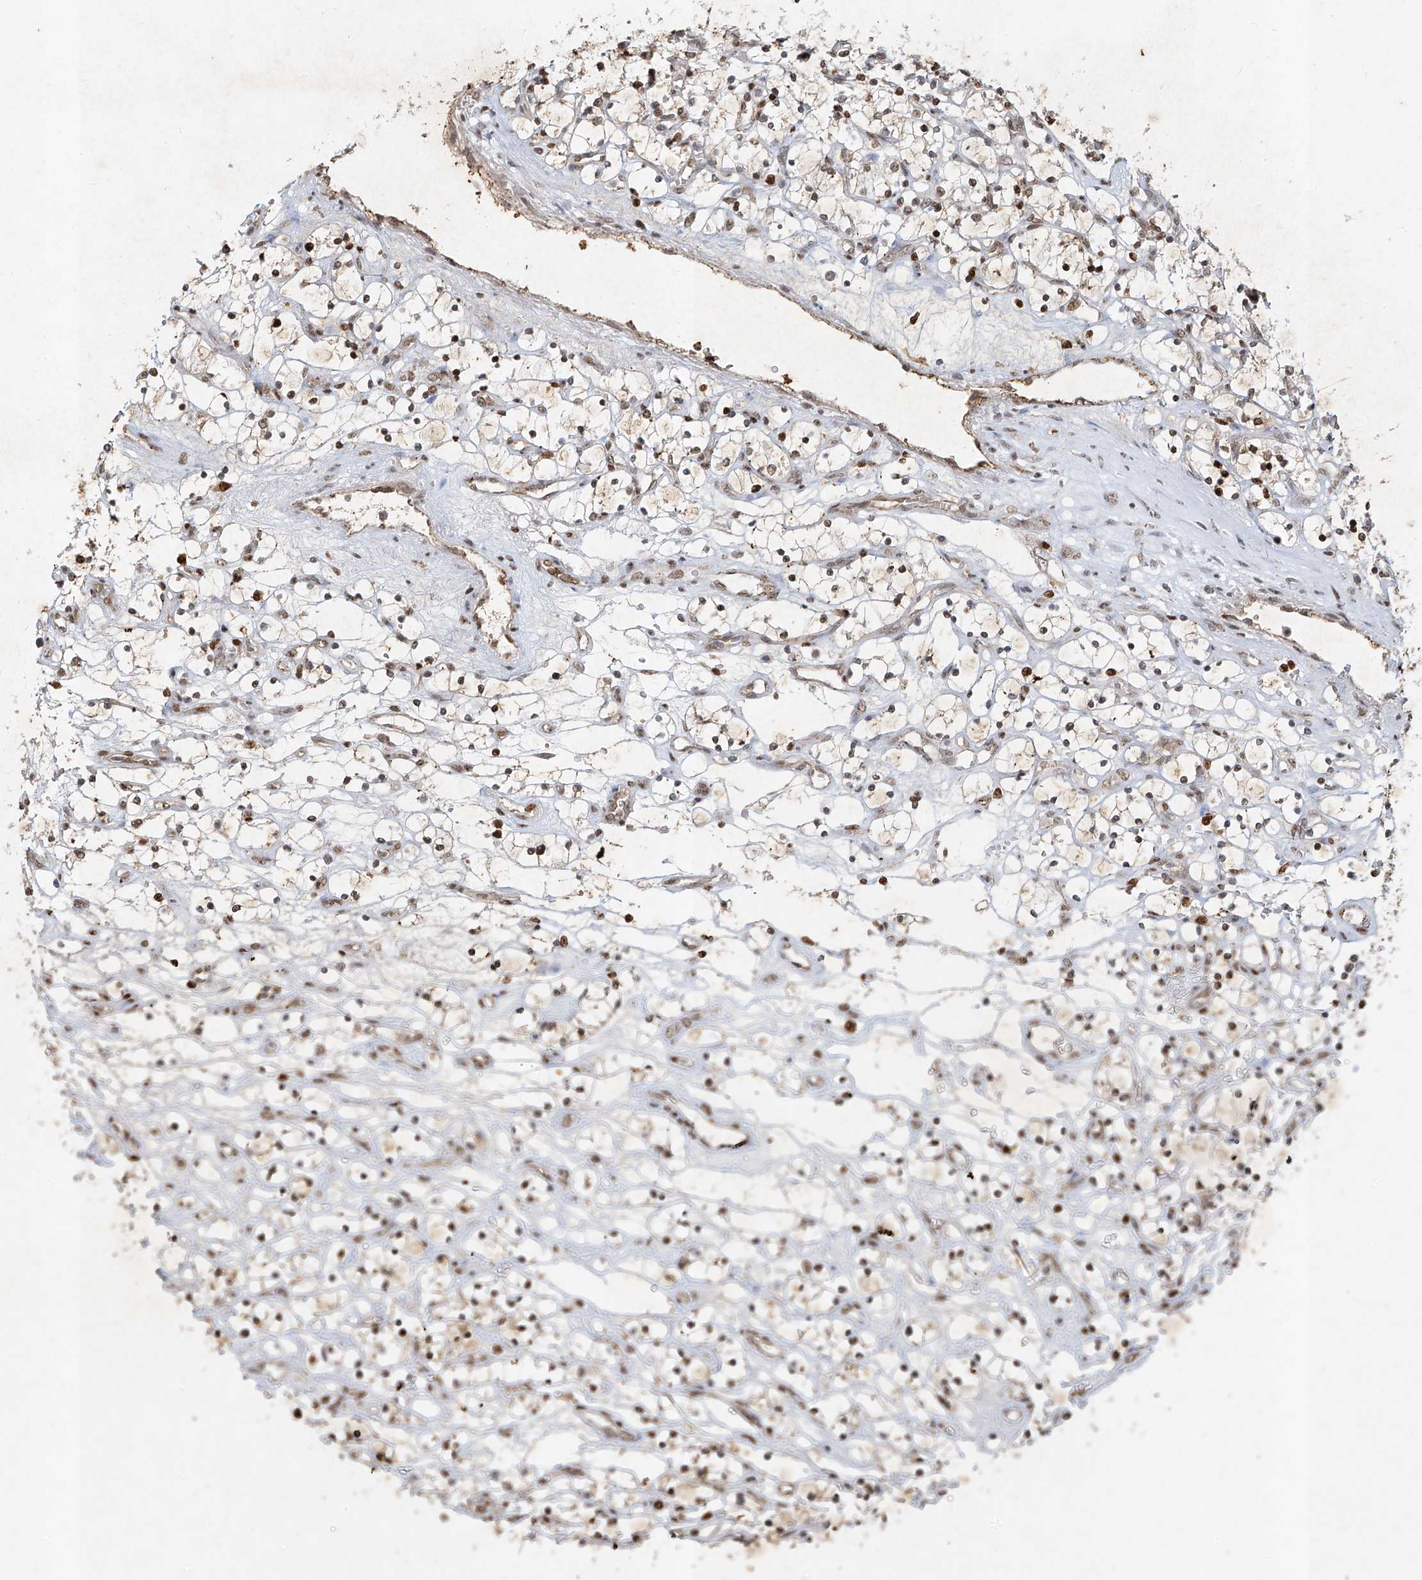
{"staining": {"intensity": "moderate", "quantity": ">75%", "location": "nuclear"}, "tissue": "renal cancer", "cell_type": "Tumor cells", "image_type": "cancer", "snomed": [{"axis": "morphology", "description": "Adenocarcinoma, NOS"}, {"axis": "topography", "description": "Kidney"}], "caption": "Adenocarcinoma (renal) stained for a protein (brown) demonstrates moderate nuclear positive positivity in about >75% of tumor cells.", "gene": "ATRIP", "patient": {"sex": "female", "age": 69}}